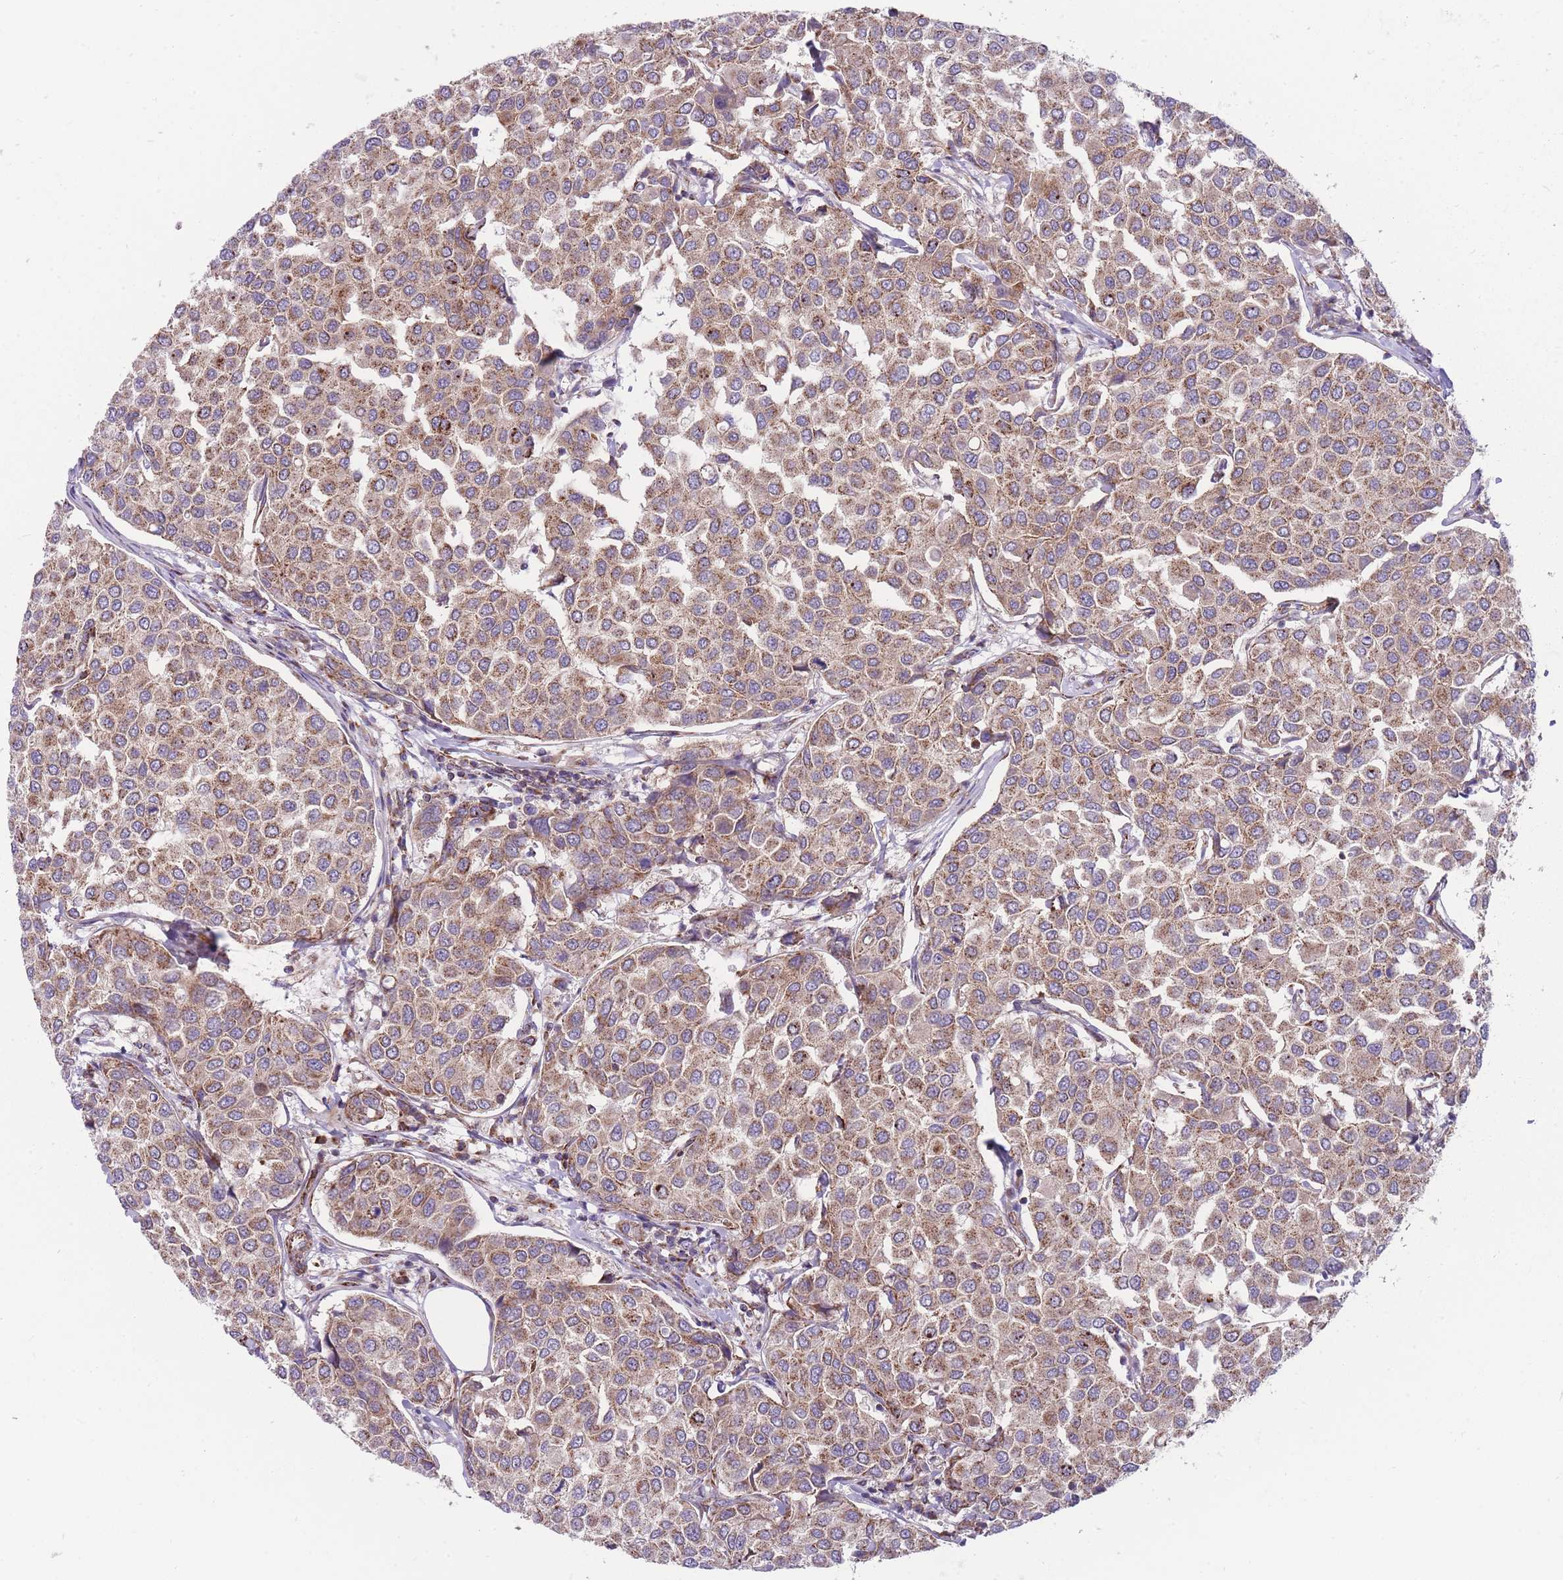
{"staining": {"intensity": "moderate", "quantity": ">75%", "location": "cytoplasmic/membranous"}, "tissue": "breast cancer", "cell_type": "Tumor cells", "image_type": "cancer", "snomed": [{"axis": "morphology", "description": "Duct carcinoma"}, {"axis": "topography", "description": "Breast"}], "caption": "Tumor cells reveal moderate cytoplasmic/membranous expression in about >75% of cells in breast cancer (intraductal carcinoma).", "gene": "ANKRD10", "patient": {"sex": "female", "age": 55}}